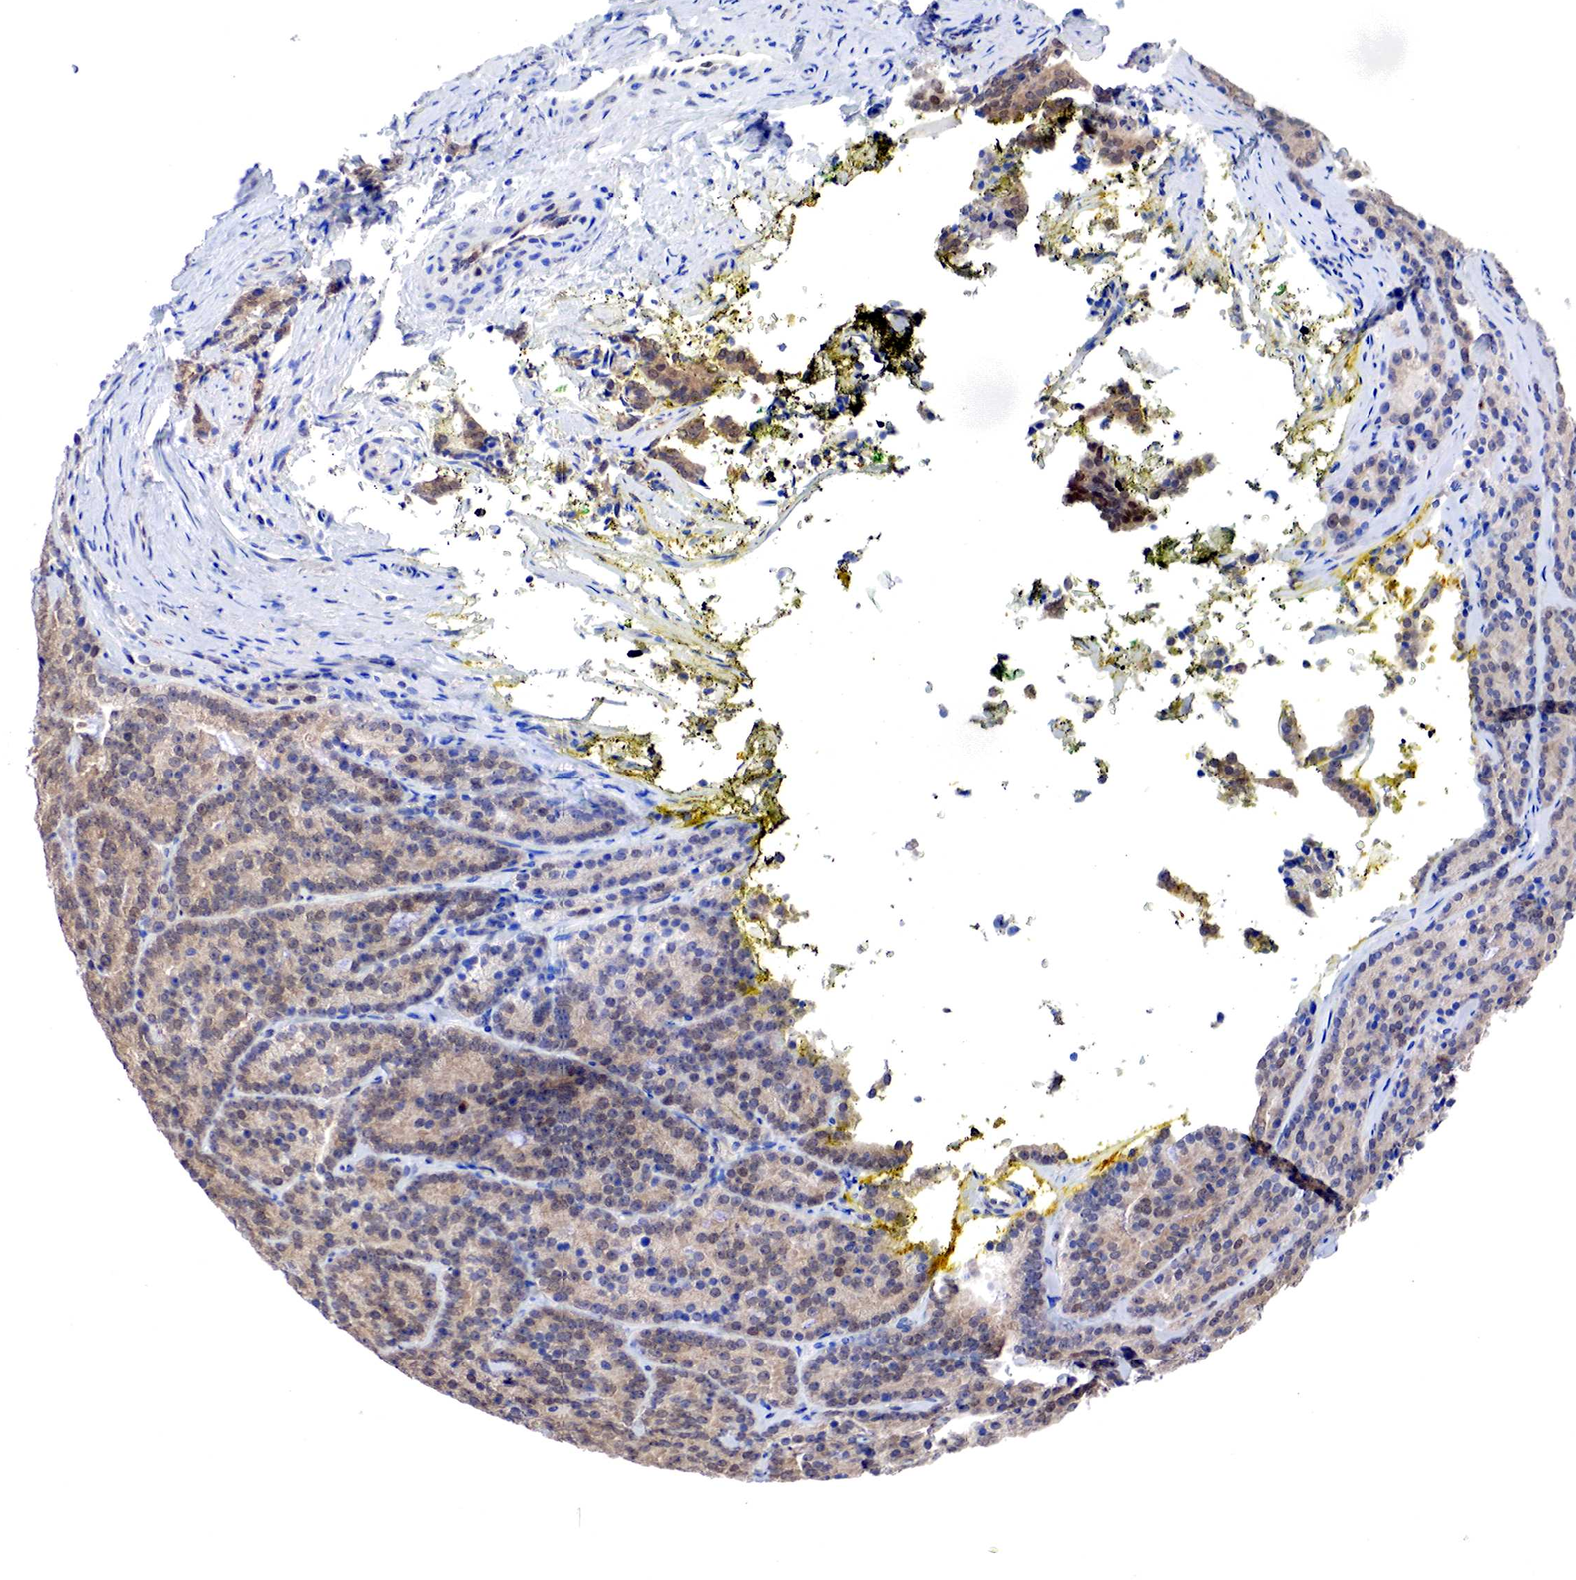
{"staining": {"intensity": "weak", "quantity": ">75%", "location": "cytoplasmic/membranous,nuclear"}, "tissue": "prostate cancer", "cell_type": "Tumor cells", "image_type": "cancer", "snomed": [{"axis": "morphology", "description": "Adenocarcinoma, Medium grade"}, {"axis": "topography", "description": "Prostate"}], "caption": "DAB immunohistochemical staining of human prostate adenocarcinoma (medium-grade) reveals weak cytoplasmic/membranous and nuclear protein expression in approximately >75% of tumor cells. (Brightfield microscopy of DAB IHC at high magnification).", "gene": "PABIR2", "patient": {"sex": "male", "age": 65}}